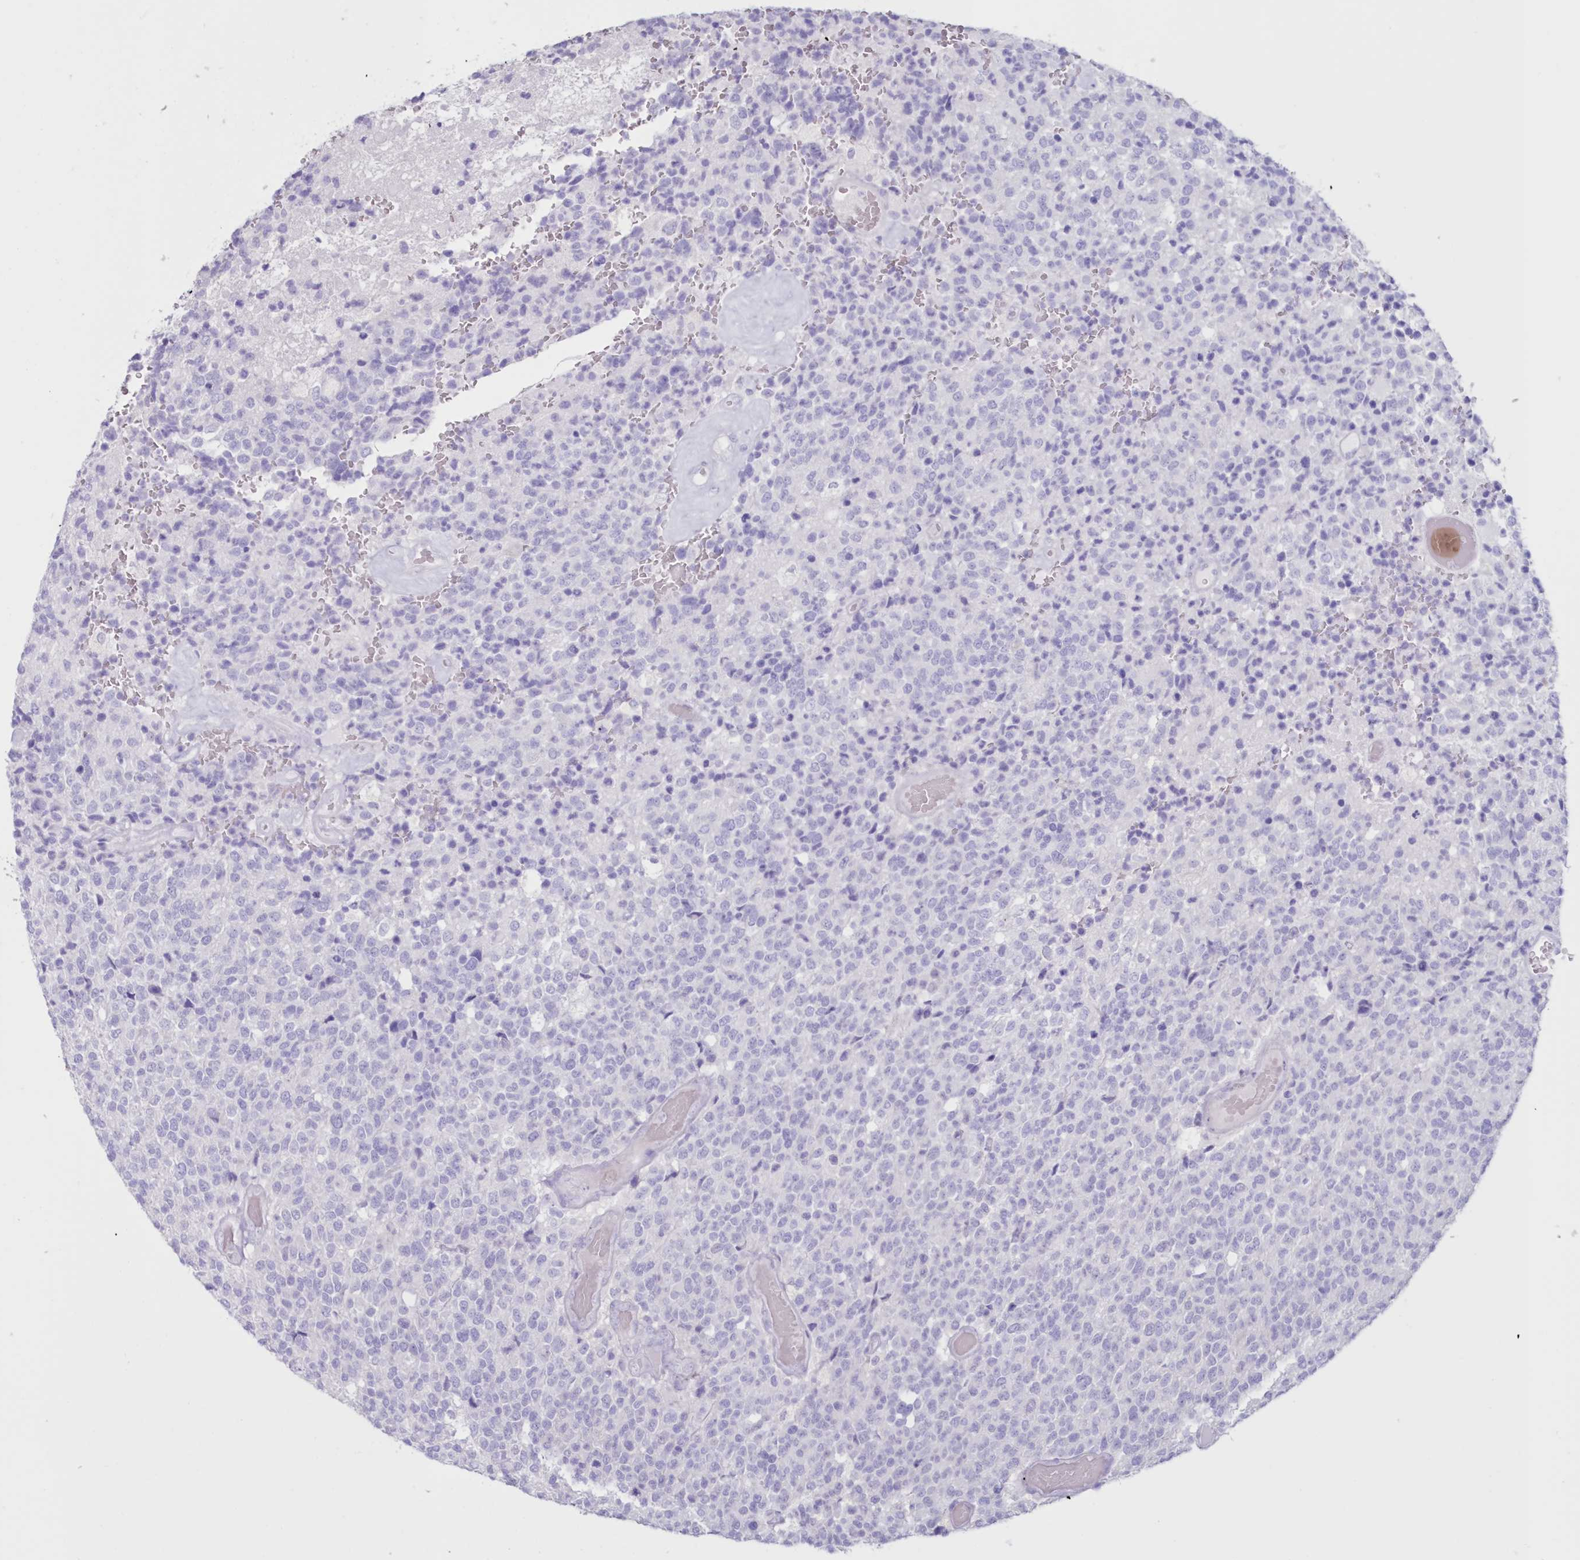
{"staining": {"intensity": "negative", "quantity": "none", "location": "none"}, "tissue": "glioma", "cell_type": "Tumor cells", "image_type": "cancer", "snomed": [{"axis": "morphology", "description": "Glioma, malignant, High grade"}, {"axis": "topography", "description": "pancreas cauda"}], "caption": "Immunohistochemical staining of malignant glioma (high-grade) reveals no significant positivity in tumor cells.", "gene": "CYP3A4", "patient": {"sex": "male", "age": 60}}